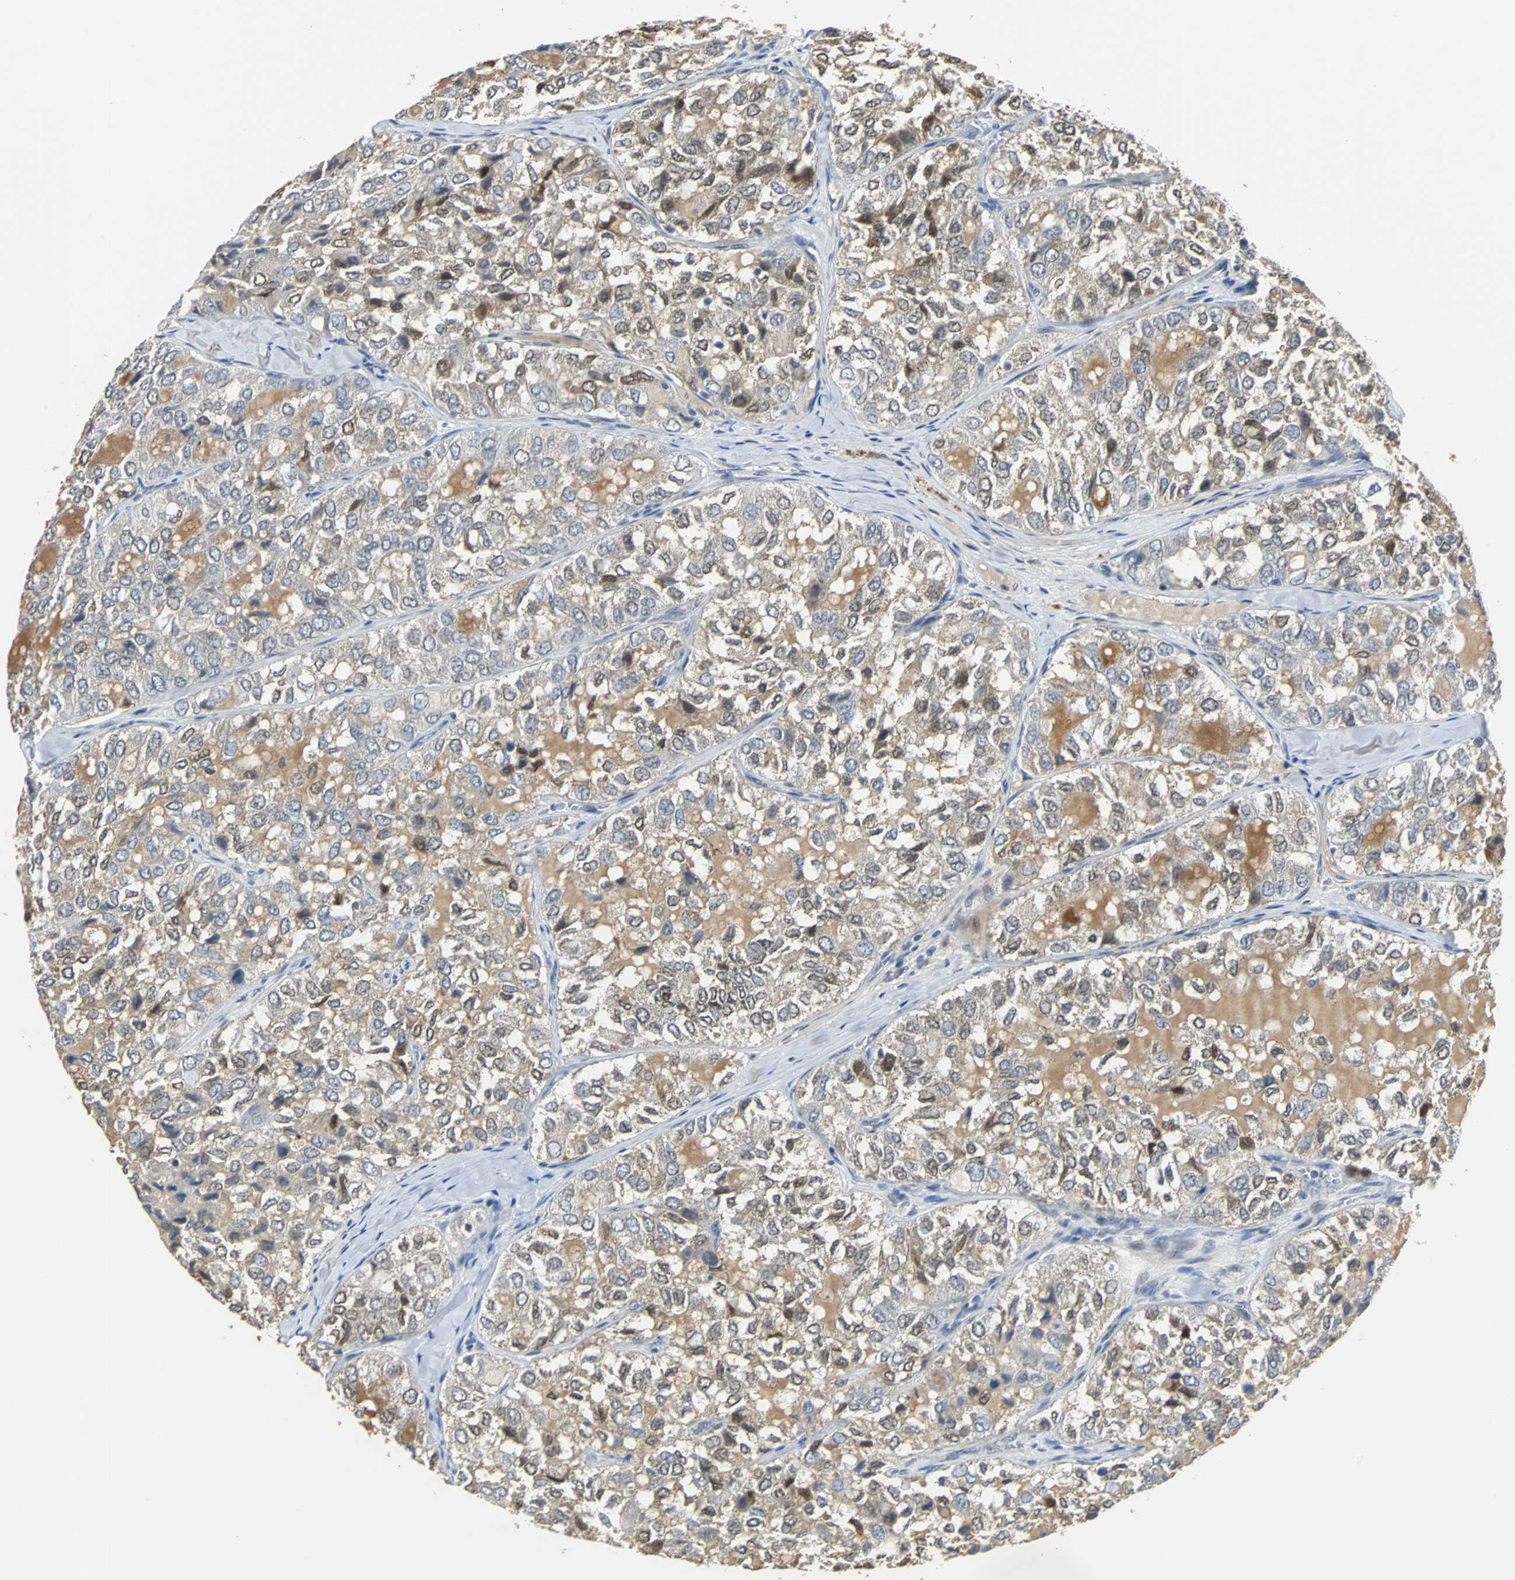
{"staining": {"intensity": "weak", "quantity": "25%-75%", "location": "cytoplasmic/membranous,nuclear"}, "tissue": "thyroid cancer", "cell_type": "Tumor cells", "image_type": "cancer", "snomed": [{"axis": "morphology", "description": "Follicular adenoma carcinoma, NOS"}, {"axis": "topography", "description": "Thyroid gland"}], "caption": "A brown stain shows weak cytoplasmic/membranous and nuclear expression of a protein in human follicular adenoma carcinoma (thyroid) tumor cells.", "gene": "HLX", "patient": {"sex": "male", "age": 75}}